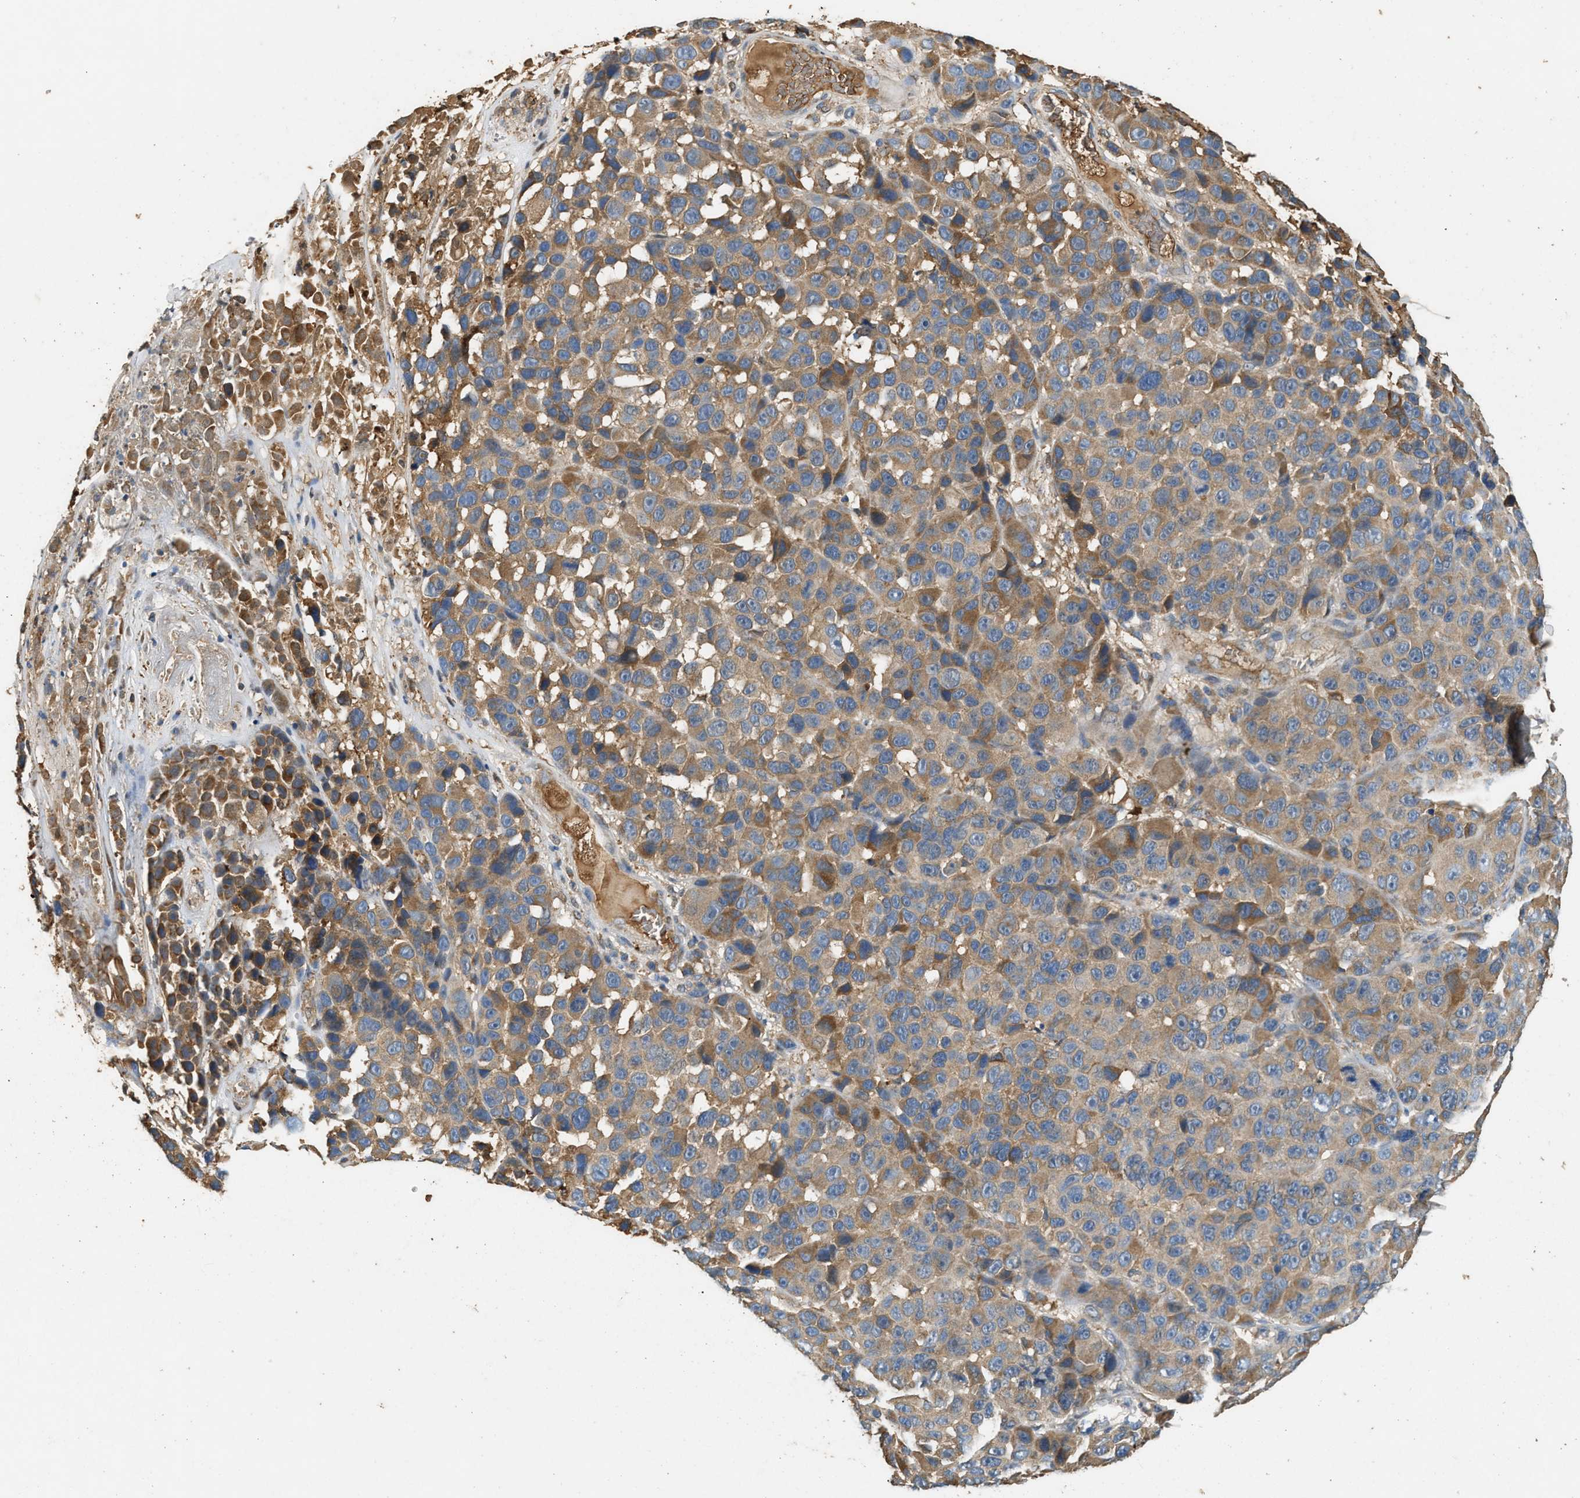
{"staining": {"intensity": "moderate", "quantity": ">75%", "location": "cytoplasmic/membranous"}, "tissue": "melanoma", "cell_type": "Tumor cells", "image_type": "cancer", "snomed": [{"axis": "morphology", "description": "Malignant melanoma, NOS"}, {"axis": "topography", "description": "Skin"}], "caption": "Malignant melanoma stained with immunohistochemistry exhibits moderate cytoplasmic/membranous staining in approximately >75% of tumor cells.", "gene": "TMEM268", "patient": {"sex": "male", "age": 53}}